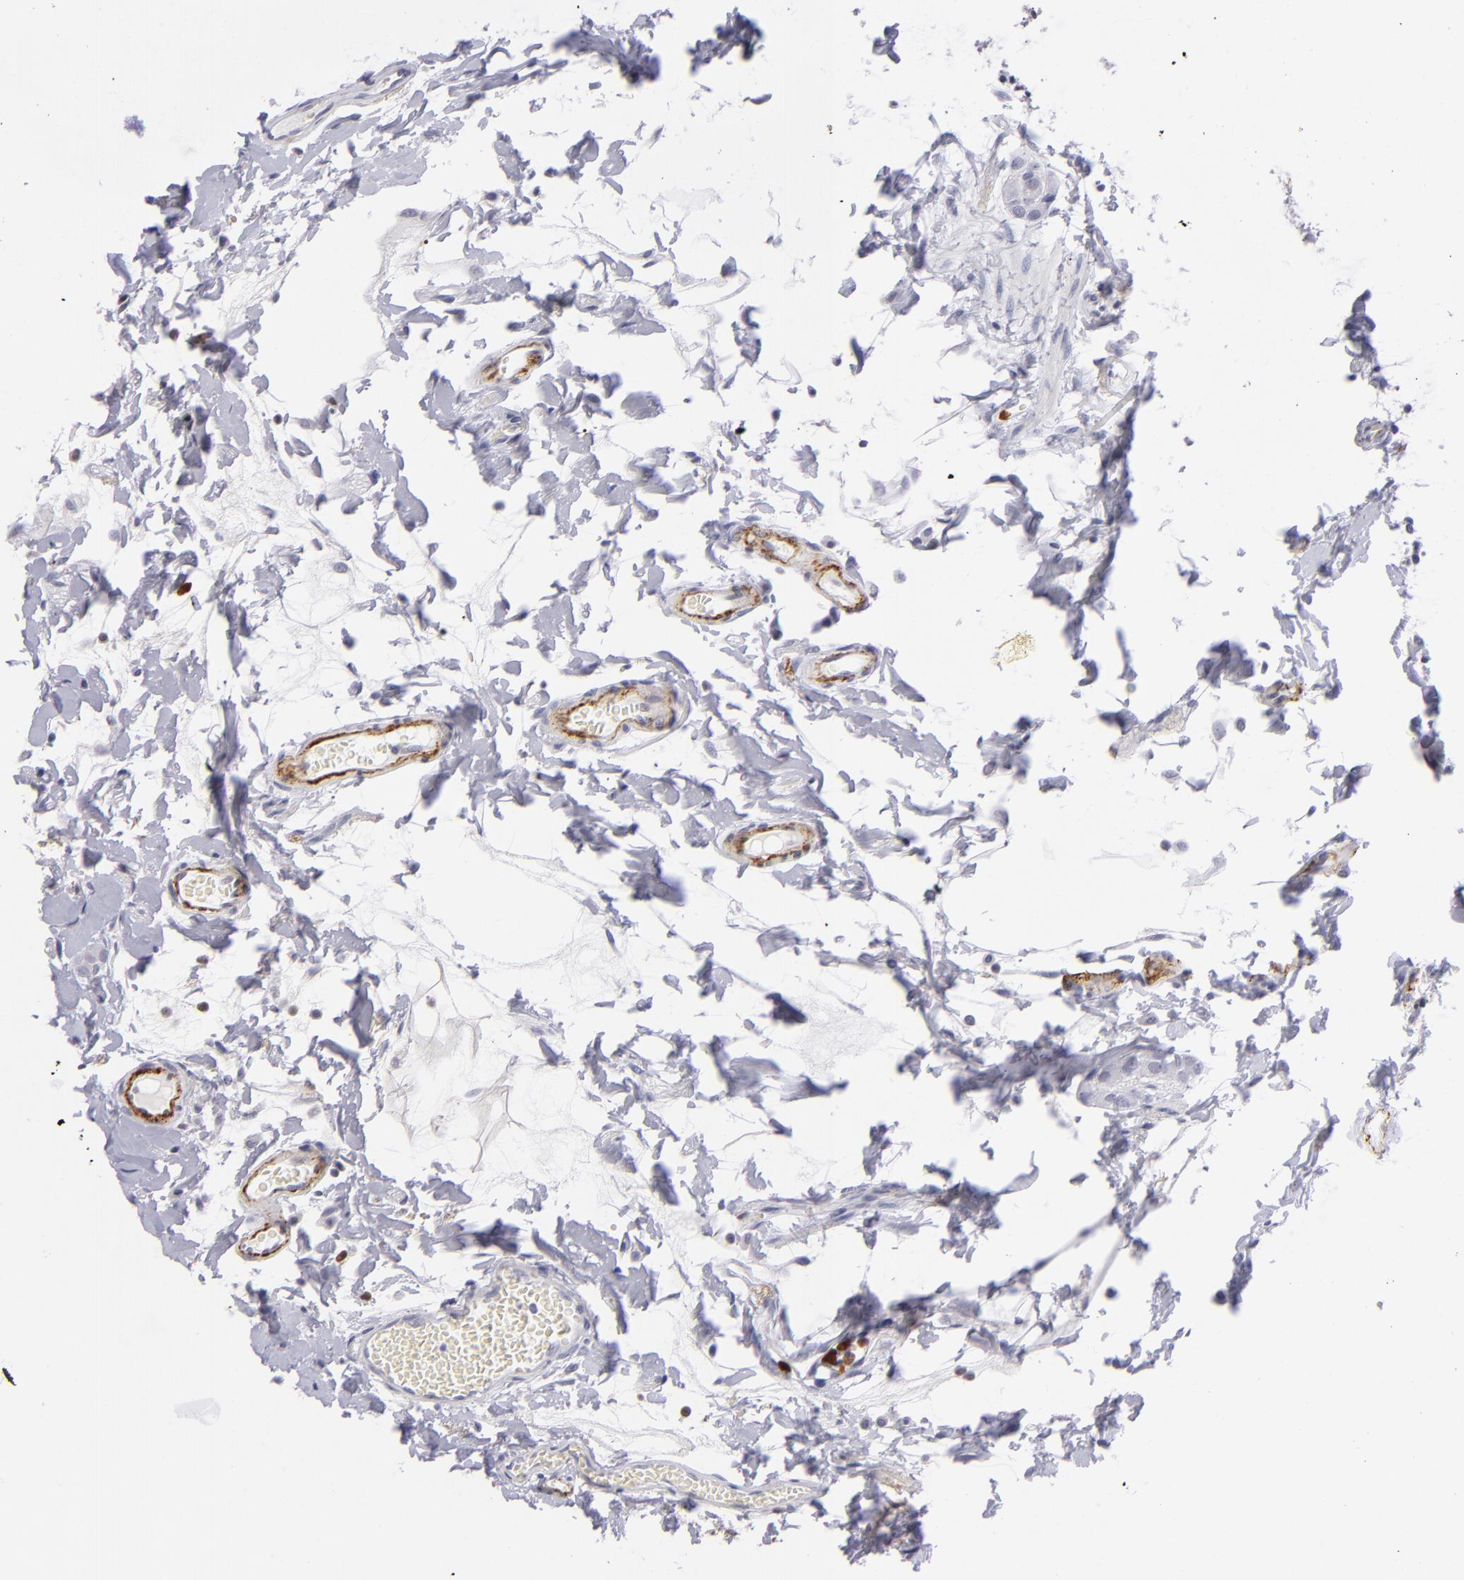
{"staining": {"intensity": "negative", "quantity": "none", "location": "none"}, "tissue": "small intestine", "cell_type": "Glandular cells", "image_type": "normal", "snomed": [{"axis": "morphology", "description": "Normal tissue, NOS"}, {"axis": "topography", "description": "Small intestine"}], "caption": "A high-resolution image shows immunohistochemistry (IHC) staining of benign small intestine, which demonstrates no significant positivity in glandular cells. The staining was performed using DAB (3,3'-diaminobenzidine) to visualize the protein expression in brown, while the nuclei were stained in blue with hematoxylin (Magnification: 20x).", "gene": "RXRG", "patient": {"sex": "female", "age": 61}}